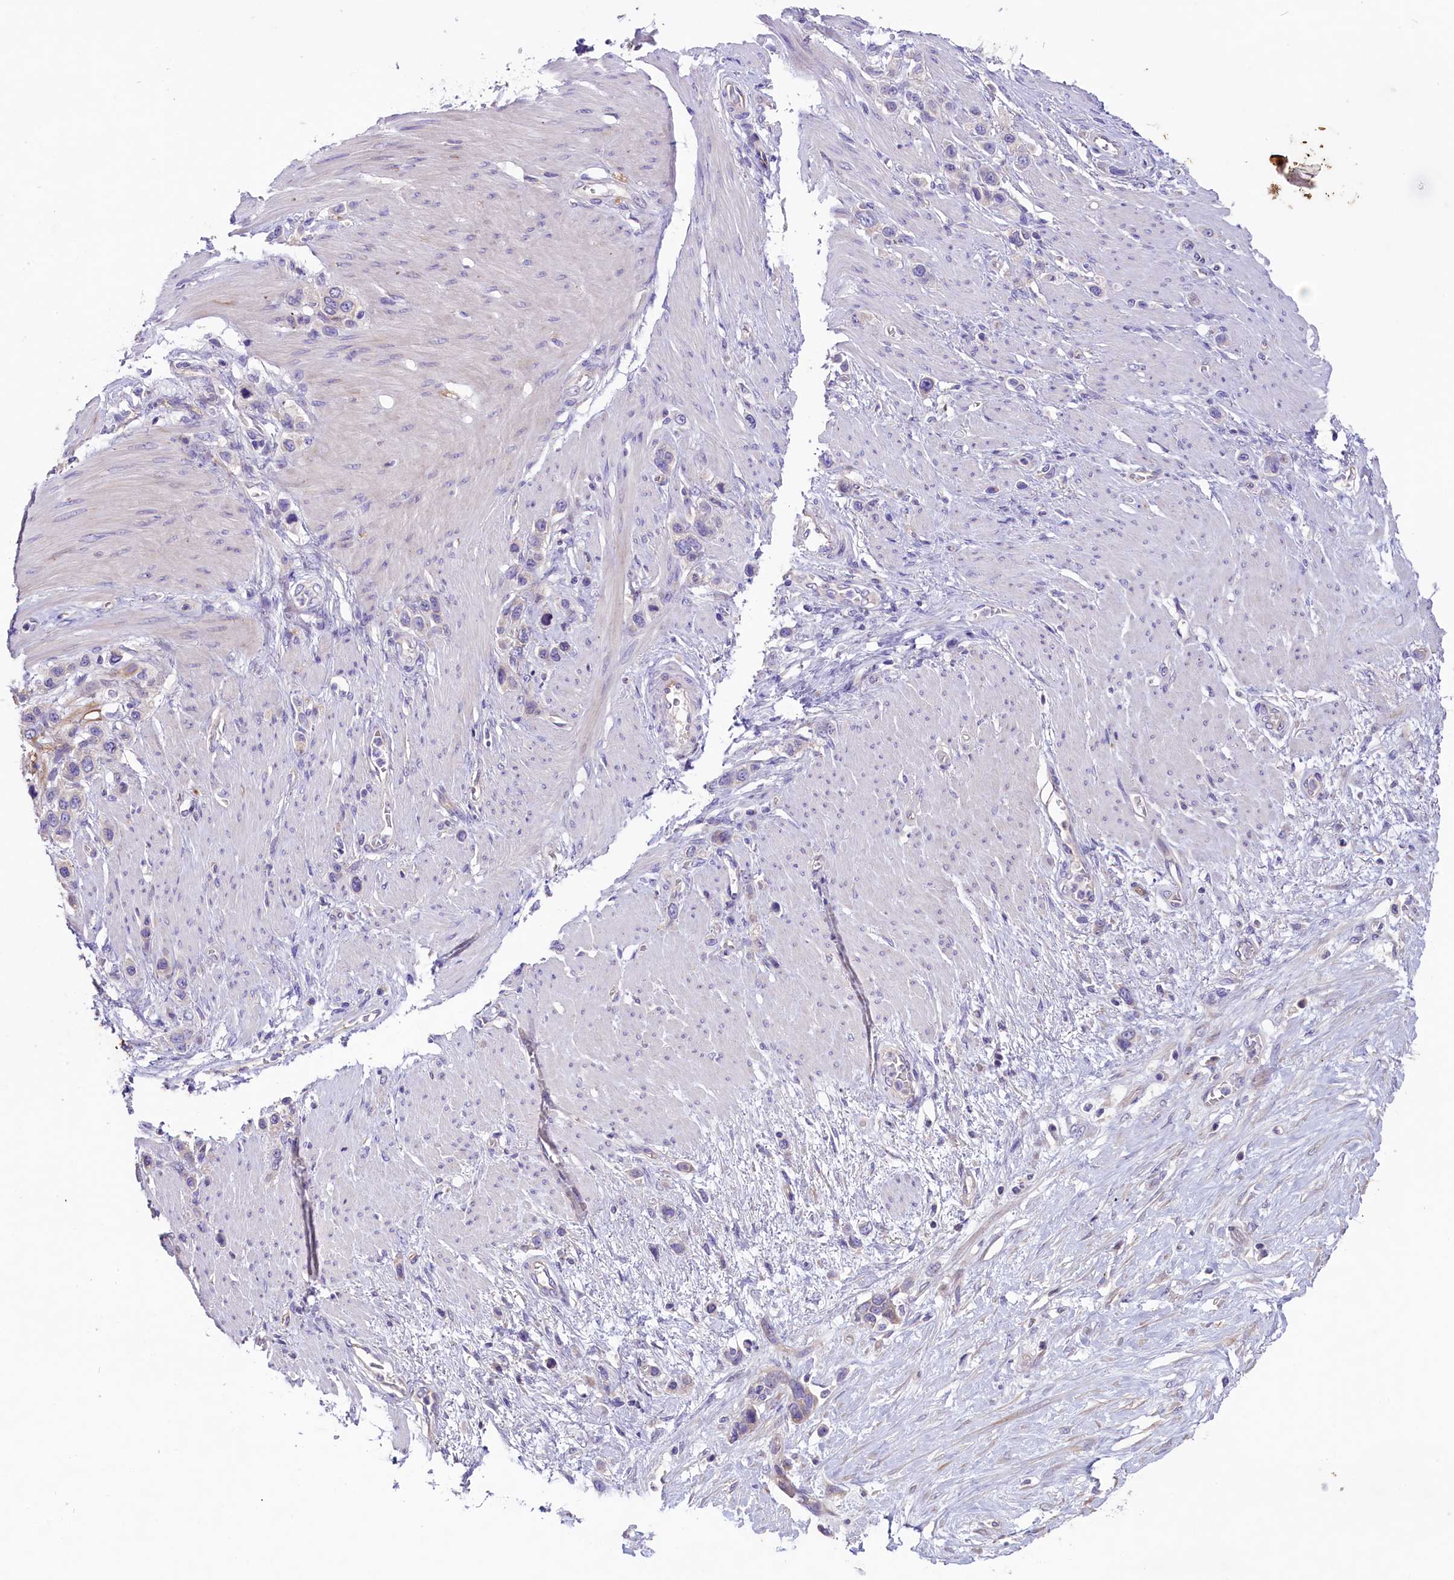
{"staining": {"intensity": "negative", "quantity": "none", "location": "none"}, "tissue": "stomach cancer", "cell_type": "Tumor cells", "image_type": "cancer", "snomed": [{"axis": "morphology", "description": "Adenocarcinoma, NOS"}, {"axis": "morphology", "description": "Adenocarcinoma, High grade"}, {"axis": "topography", "description": "Stomach, upper"}, {"axis": "topography", "description": "Stomach, lower"}], "caption": "Immunohistochemistry (IHC) micrograph of human stomach adenocarcinoma stained for a protein (brown), which reveals no staining in tumor cells. Nuclei are stained in blue.", "gene": "CD99L2", "patient": {"sex": "female", "age": 65}}